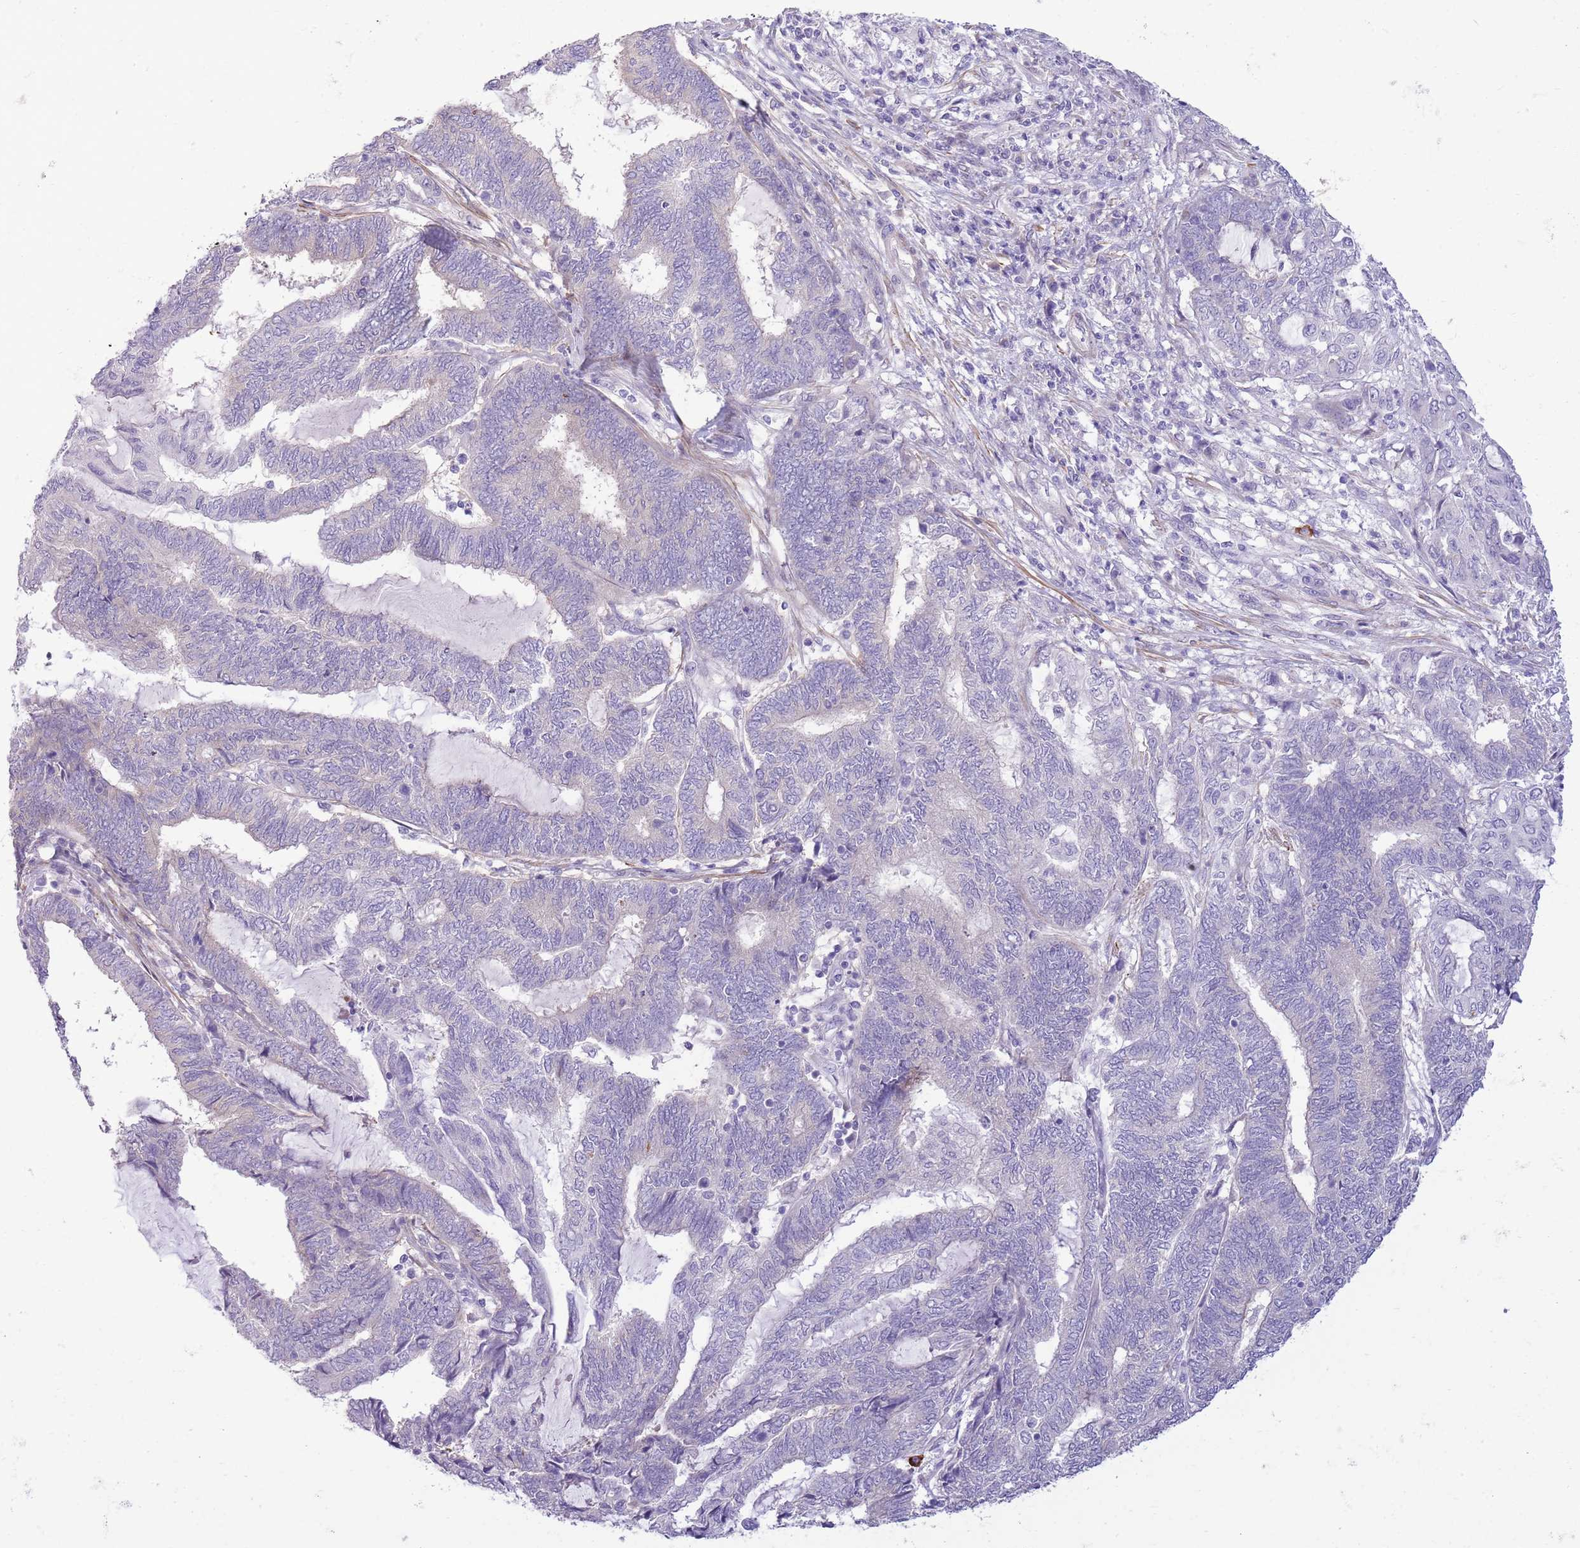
{"staining": {"intensity": "negative", "quantity": "none", "location": "none"}, "tissue": "endometrial cancer", "cell_type": "Tumor cells", "image_type": "cancer", "snomed": [{"axis": "morphology", "description": "Adenocarcinoma, NOS"}, {"axis": "topography", "description": "Uterus"}, {"axis": "topography", "description": "Endometrium"}], "caption": "Immunohistochemical staining of endometrial cancer reveals no significant positivity in tumor cells.", "gene": "ZC4H2", "patient": {"sex": "female", "age": 70}}